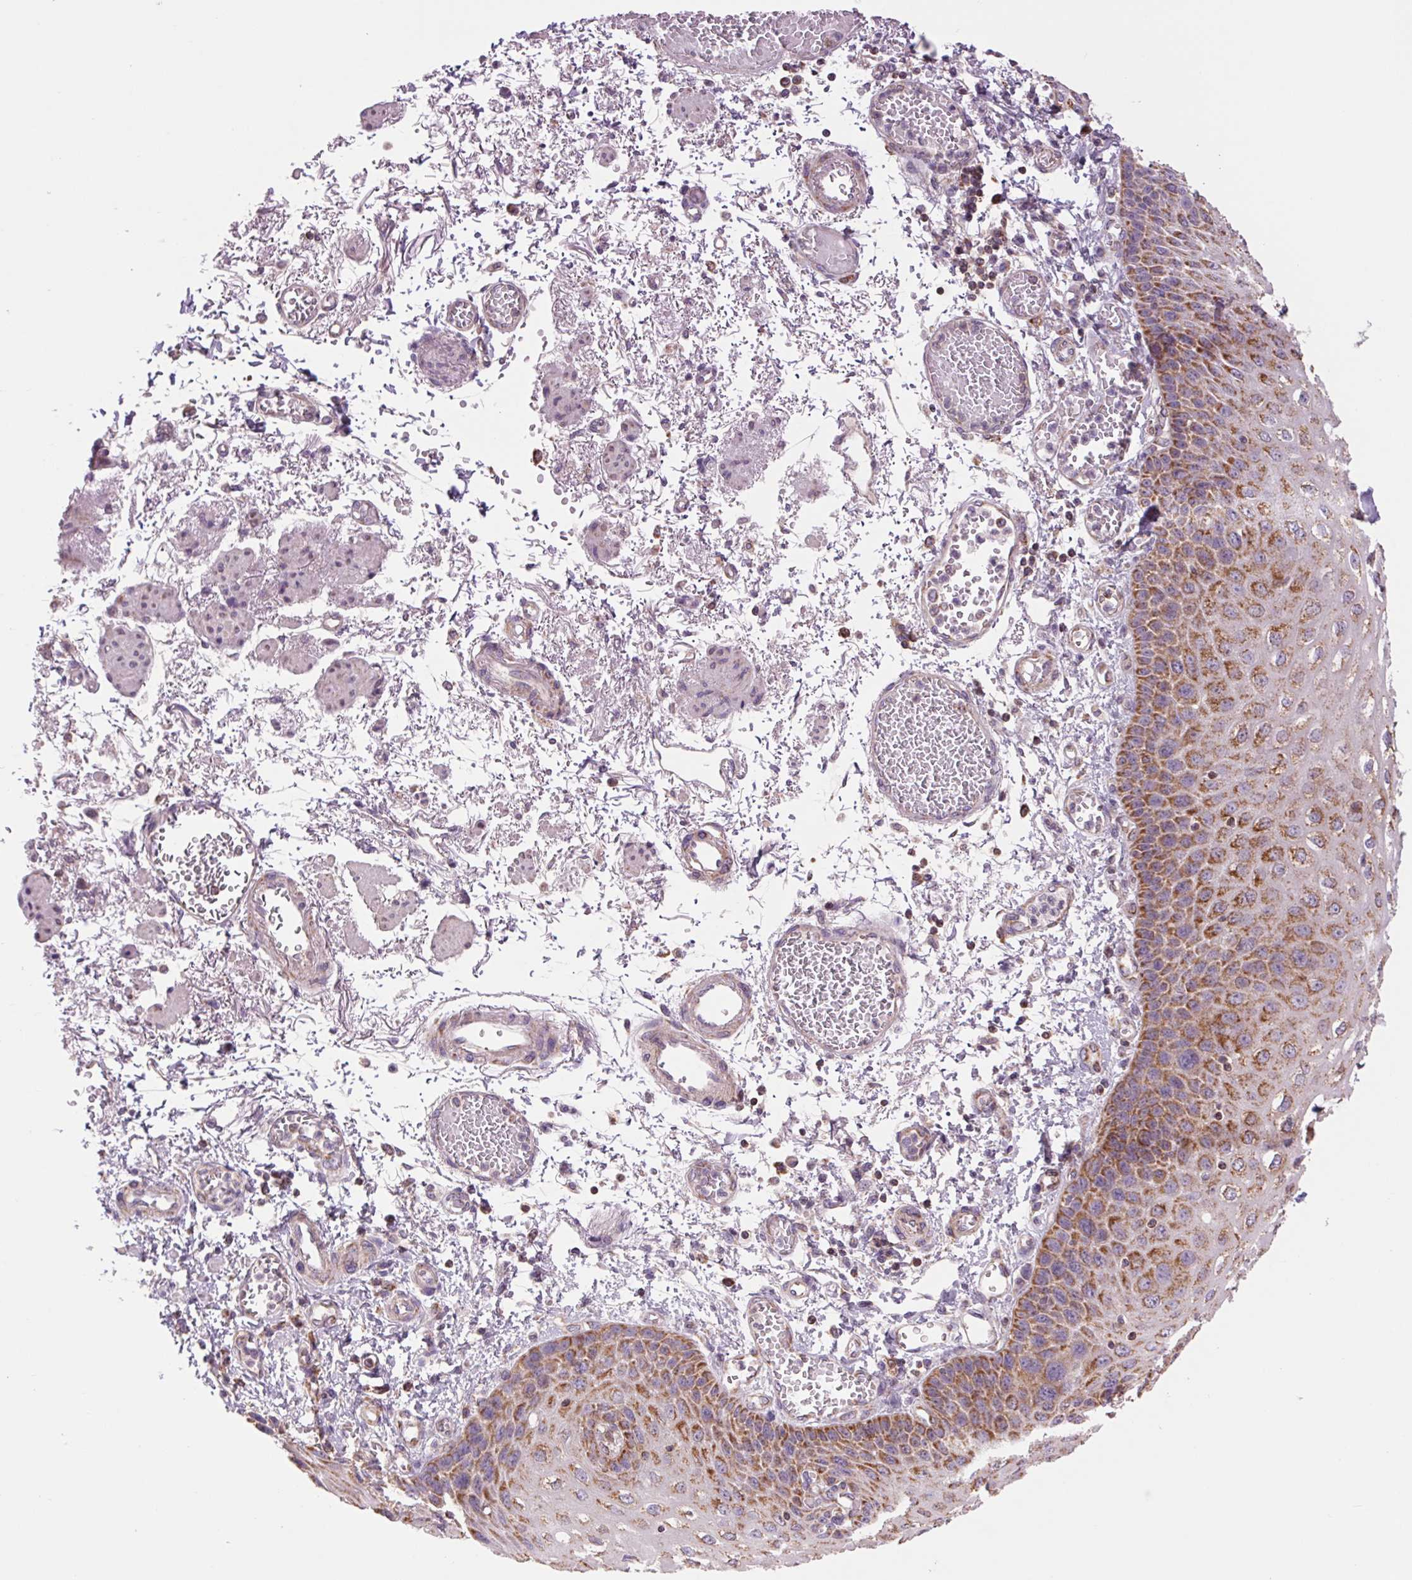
{"staining": {"intensity": "strong", "quantity": "25%-75%", "location": "cytoplasmic/membranous"}, "tissue": "esophagus", "cell_type": "Squamous epithelial cells", "image_type": "normal", "snomed": [{"axis": "morphology", "description": "Normal tissue, NOS"}, {"axis": "morphology", "description": "Adenocarcinoma, NOS"}, {"axis": "topography", "description": "Esophagus"}], "caption": "Protein expression analysis of normal human esophagus reveals strong cytoplasmic/membranous positivity in approximately 25%-75% of squamous epithelial cells. The protein of interest is shown in brown color, while the nuclei are stained blue.", "gene": "COX6A1", "patient": {"sex": "male", "age": 81}}